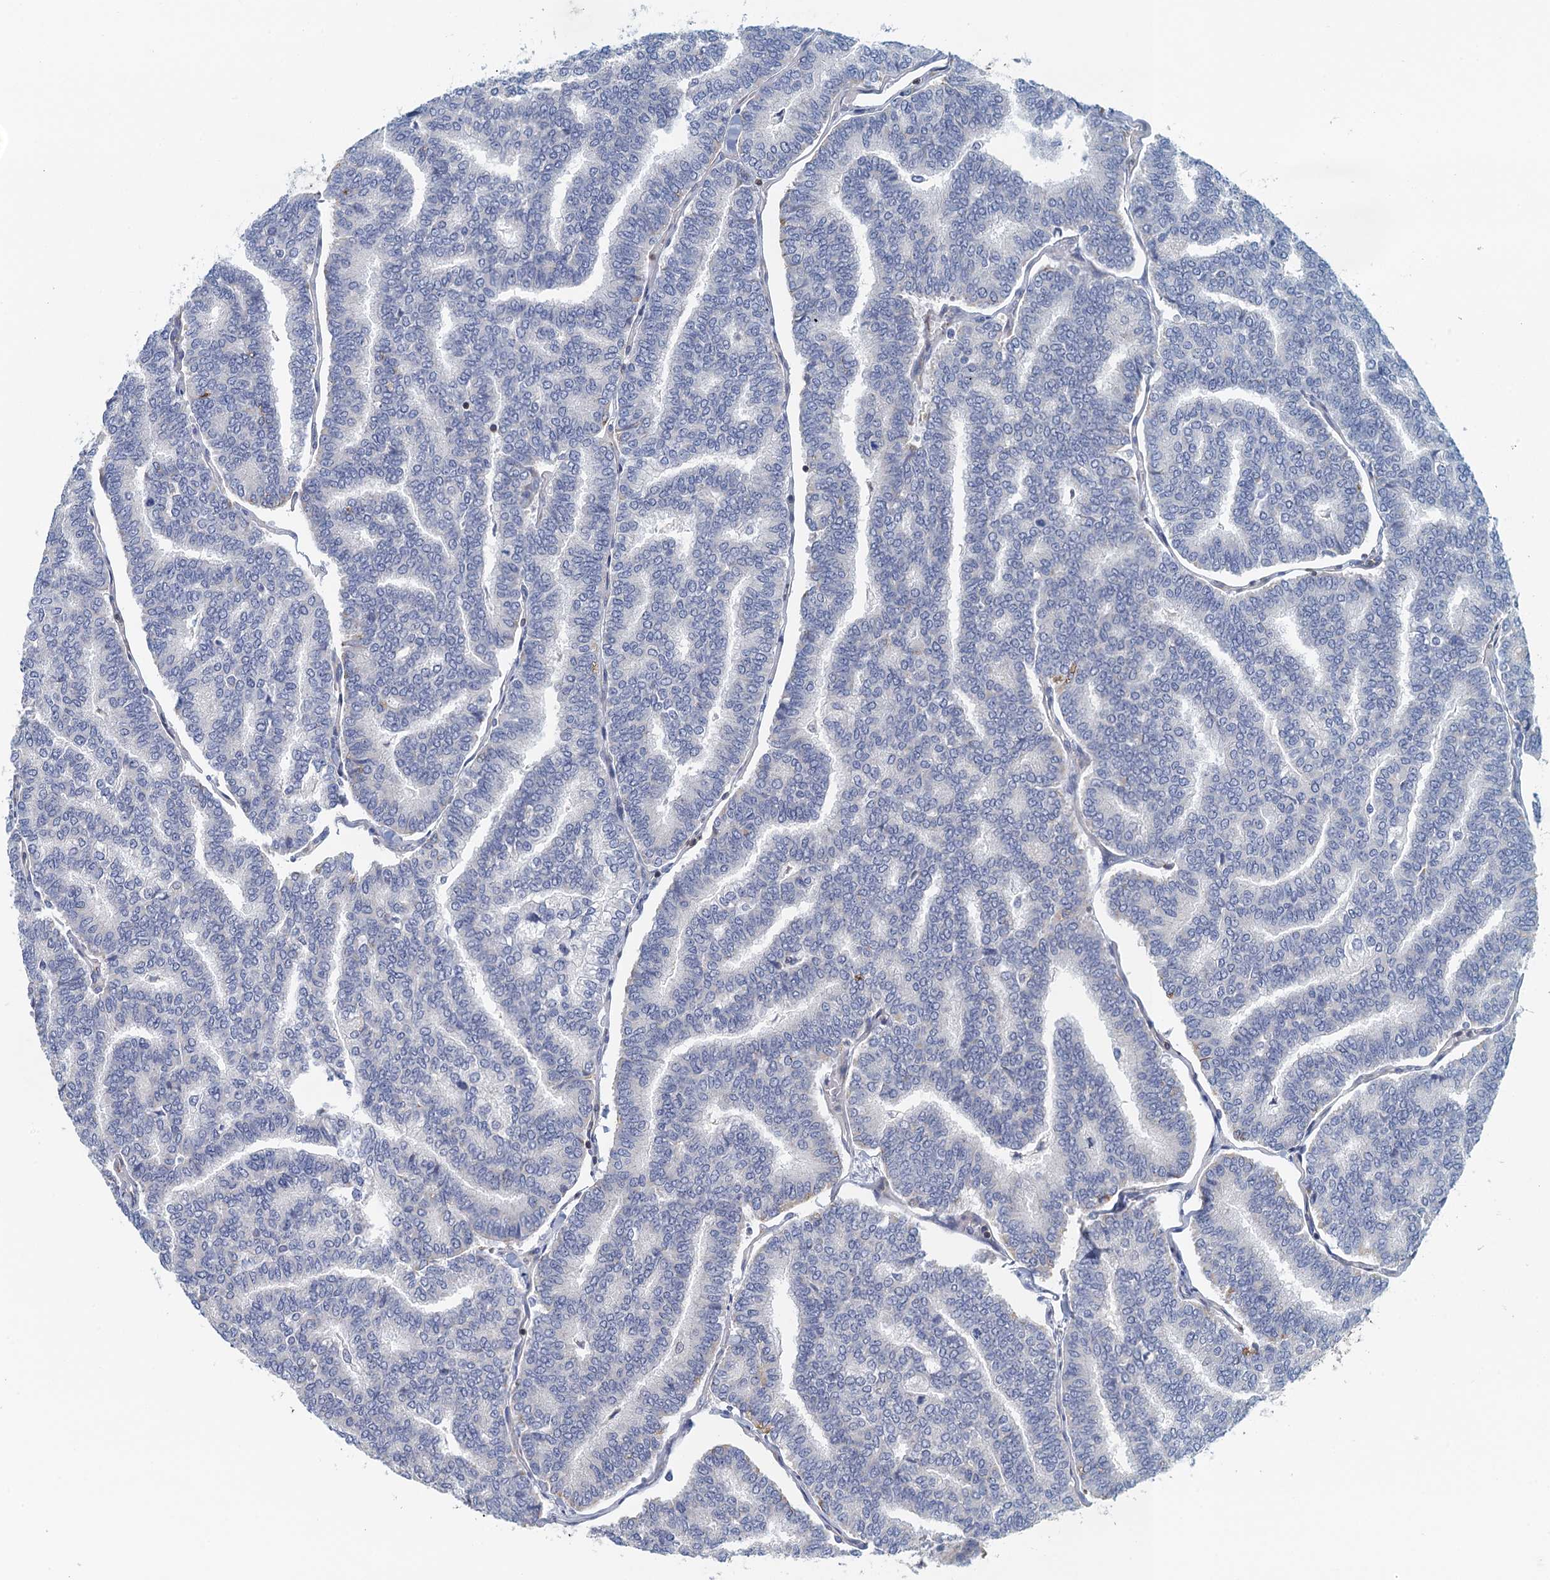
{"staining": {"intensity": "negative", "quantity": "none", "location": "none"}, "tissue": "thyroid cancer", "cell_type": "Tumor cells", "image_type": "cancer", "snomed": [{"axis": "morphology", "description": "Papillary adenocarcinoma, NOS"}, {"axis": "topography", "description": "Thyroid gland"}], "caption": "This is an immunohistochemistry (IHC) histopathology image of human thyroid cancer (papillary adenocarcinoma). There is no staining in tumor cells.", "gene": "TRAF3IP3", "patient": {"sex": "female", "age": 35}}